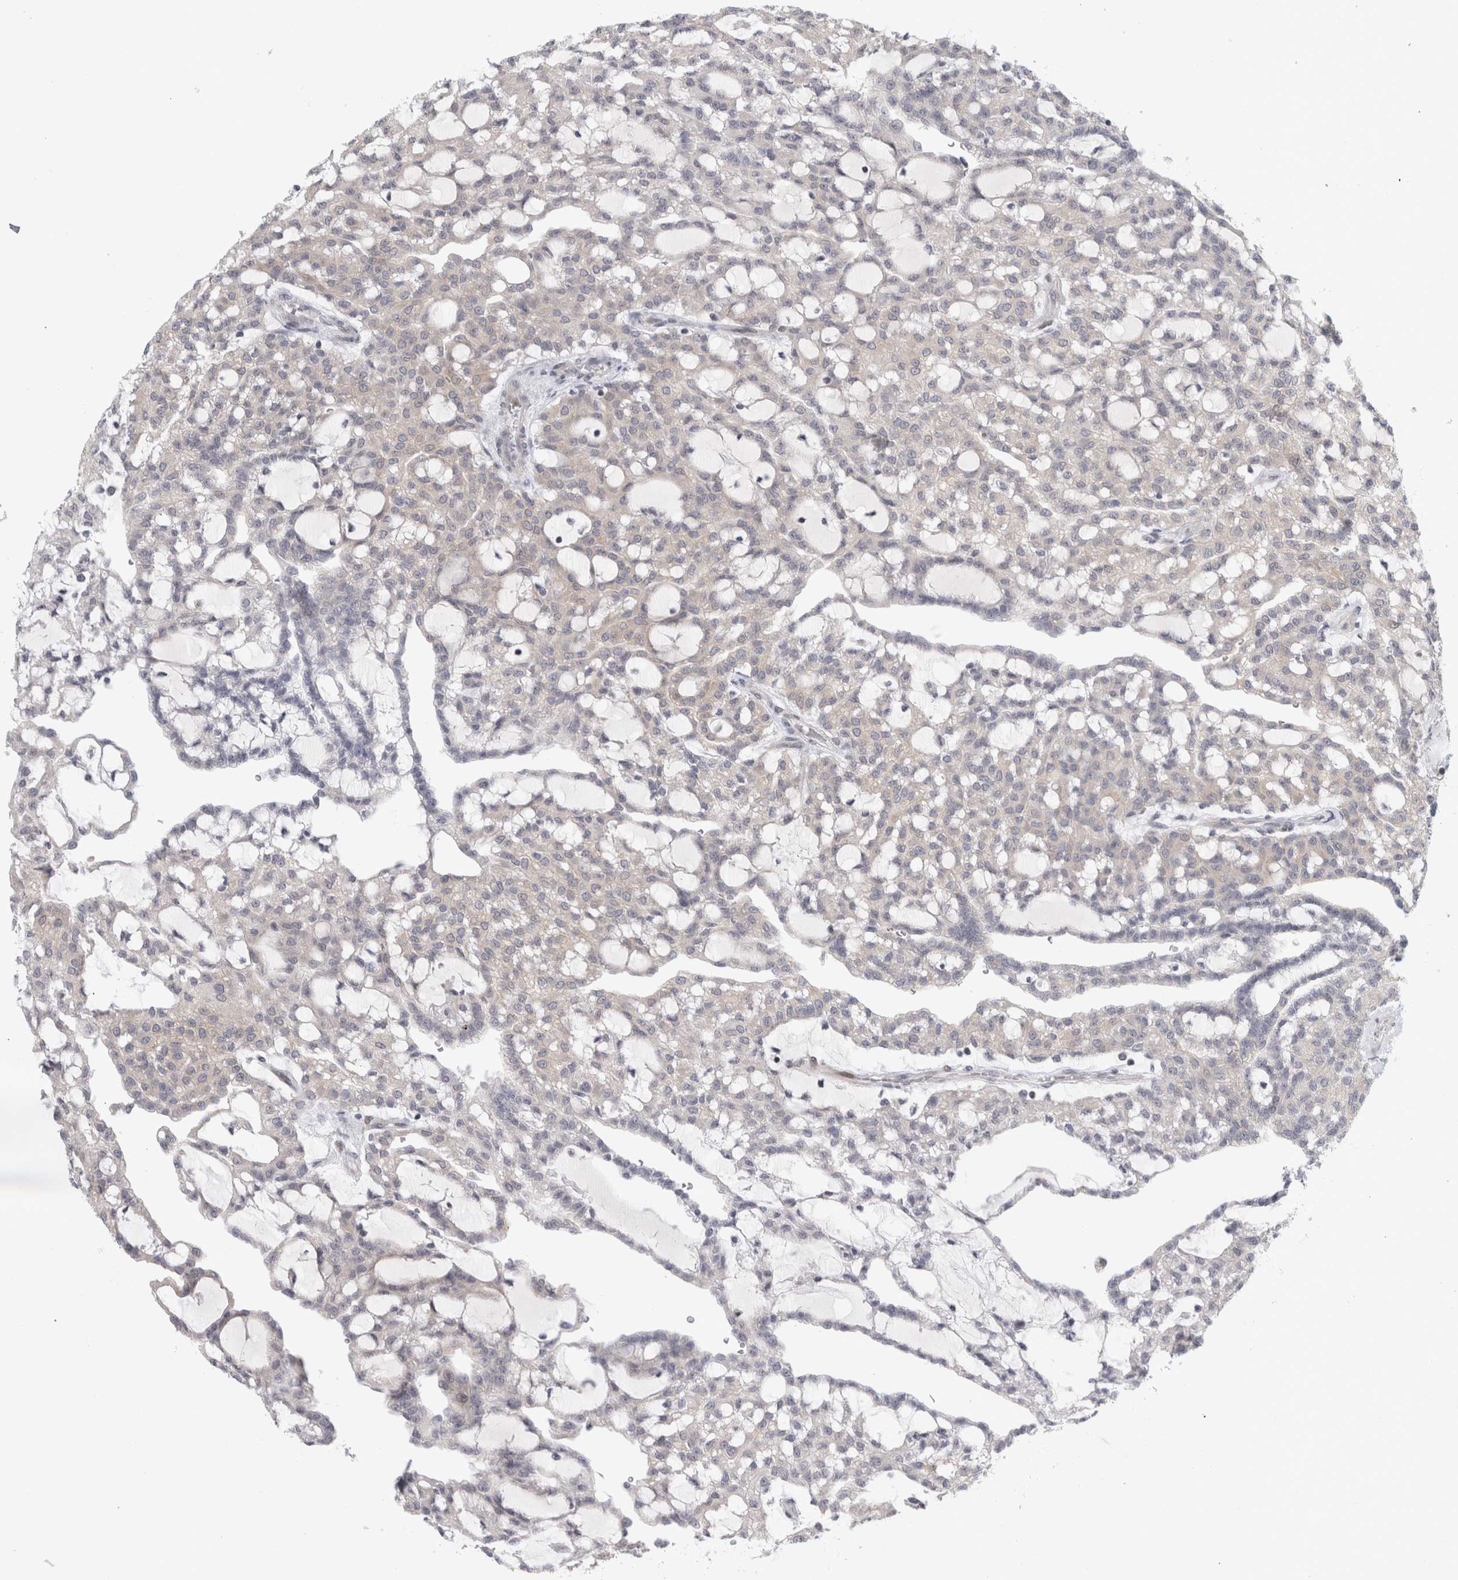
{"staining": {"intensity": "negative", "quantity": "none", "location": "none"}, "tissue": "renal cancer", "cell_type": "Tumor cells", "image_type": "cancer", "snomed": [{"axis": "morphology", "description": "Adenocarcinoma, NOS"}, {"axis": "topography", "description": "Kidney"}], "caption": "Immunohistochemistry (IHC) image of human adenocarcinoma (renal) stained for a protein (brown), which displays no positivity in tumor cells.", "gene": "UTP25", "patient": {"sex": "male", "age": 63}}